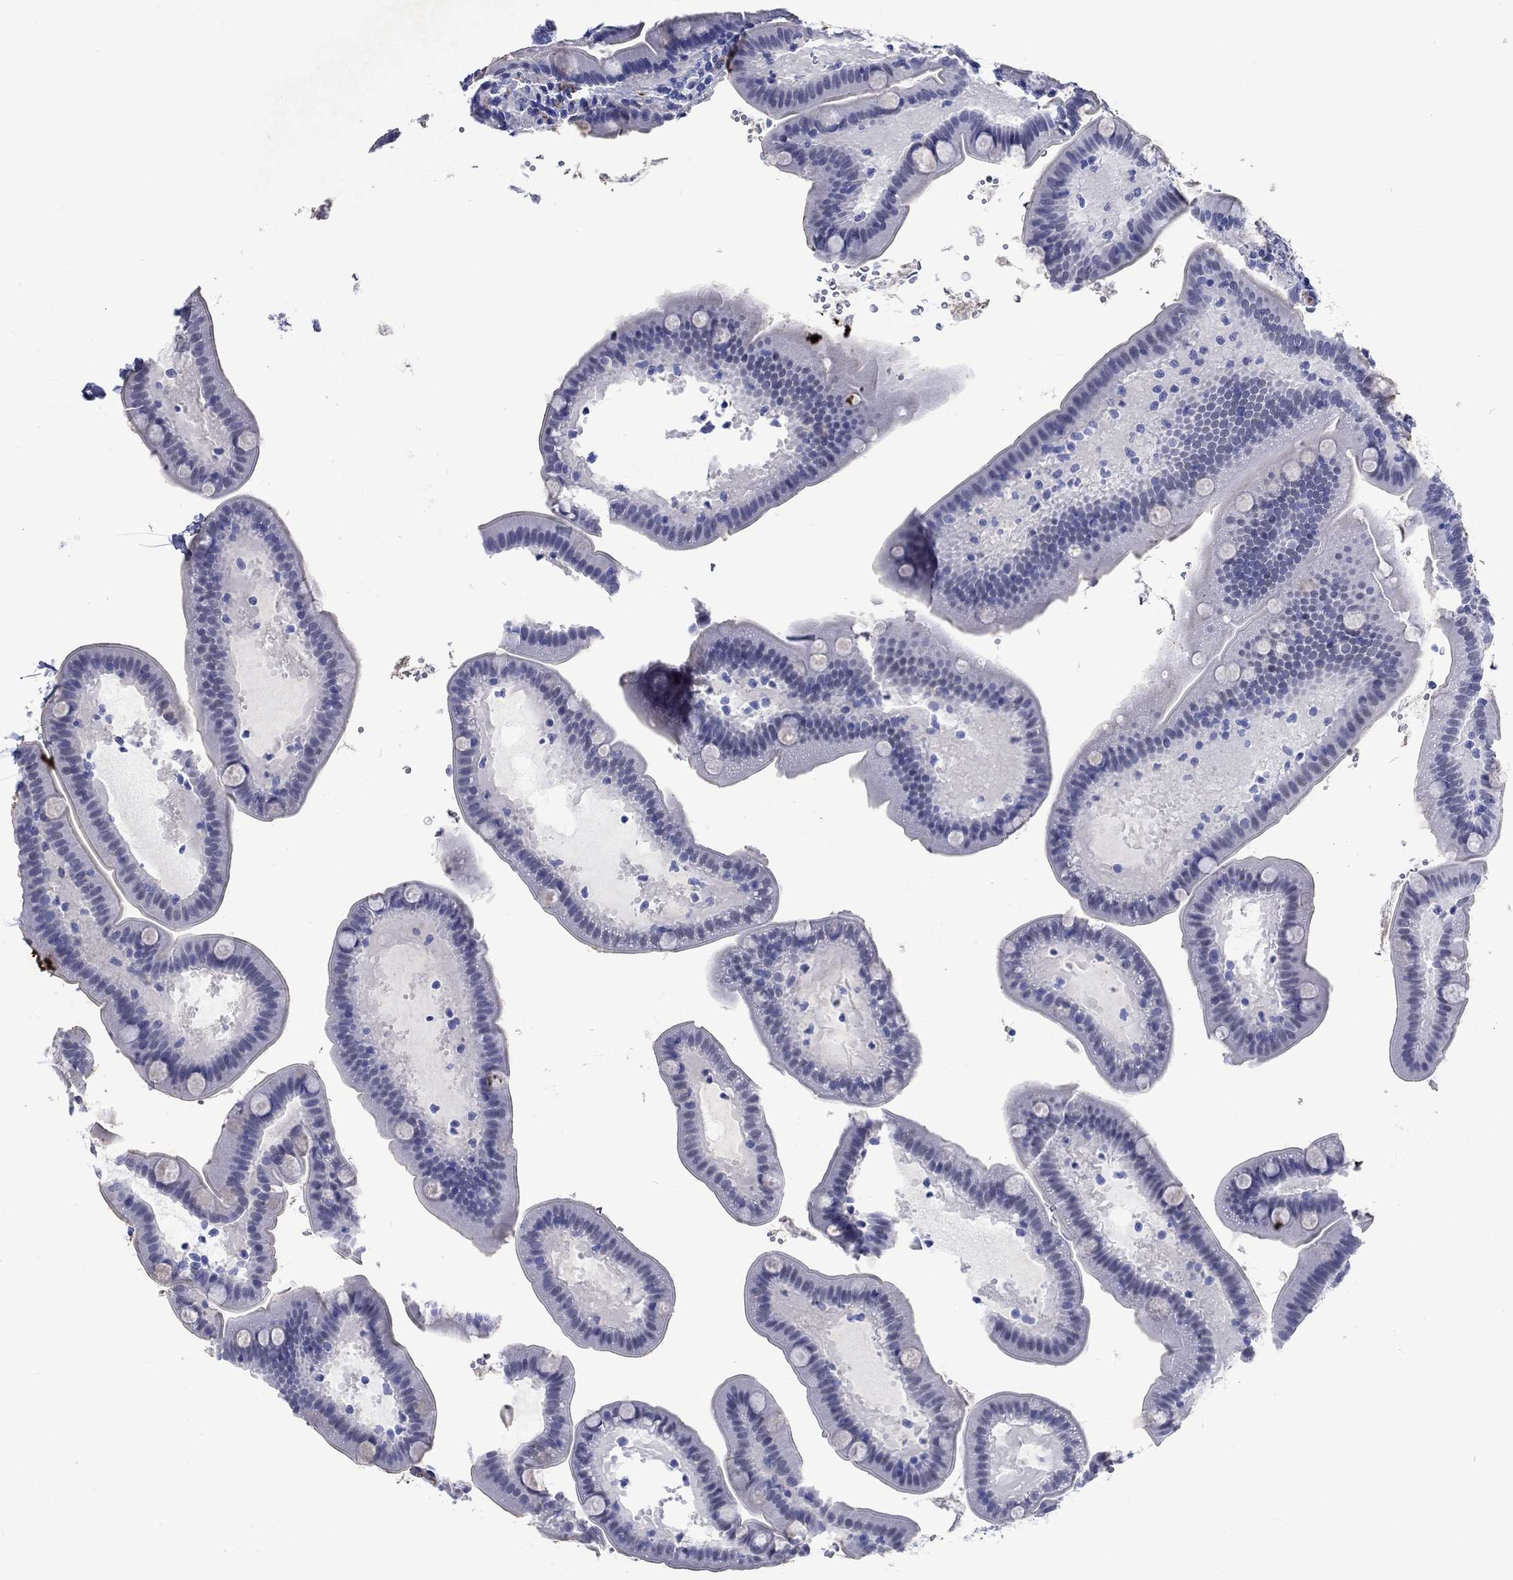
{"staining": {"intensity": "negative", "quantity": "none", "location": "none"}, "tissue": "small intestine", "cell_type": "Glandular cells", "image_type": "normal", "snomed": [{"axis": "morphology", "description": "Normal tissue, NOS"}, {"axis": "topography", "description": "Small intestine"}], "caption": "Immunohistochemistry histopathology image of normal small intestine: small intestine stained with DAB (3,3'-diaminobenzidine) demonstrates no significant protein positivity in glandular cells.", "gene": "CACNG3", "patient": {"sex": "male", "age": 66}}